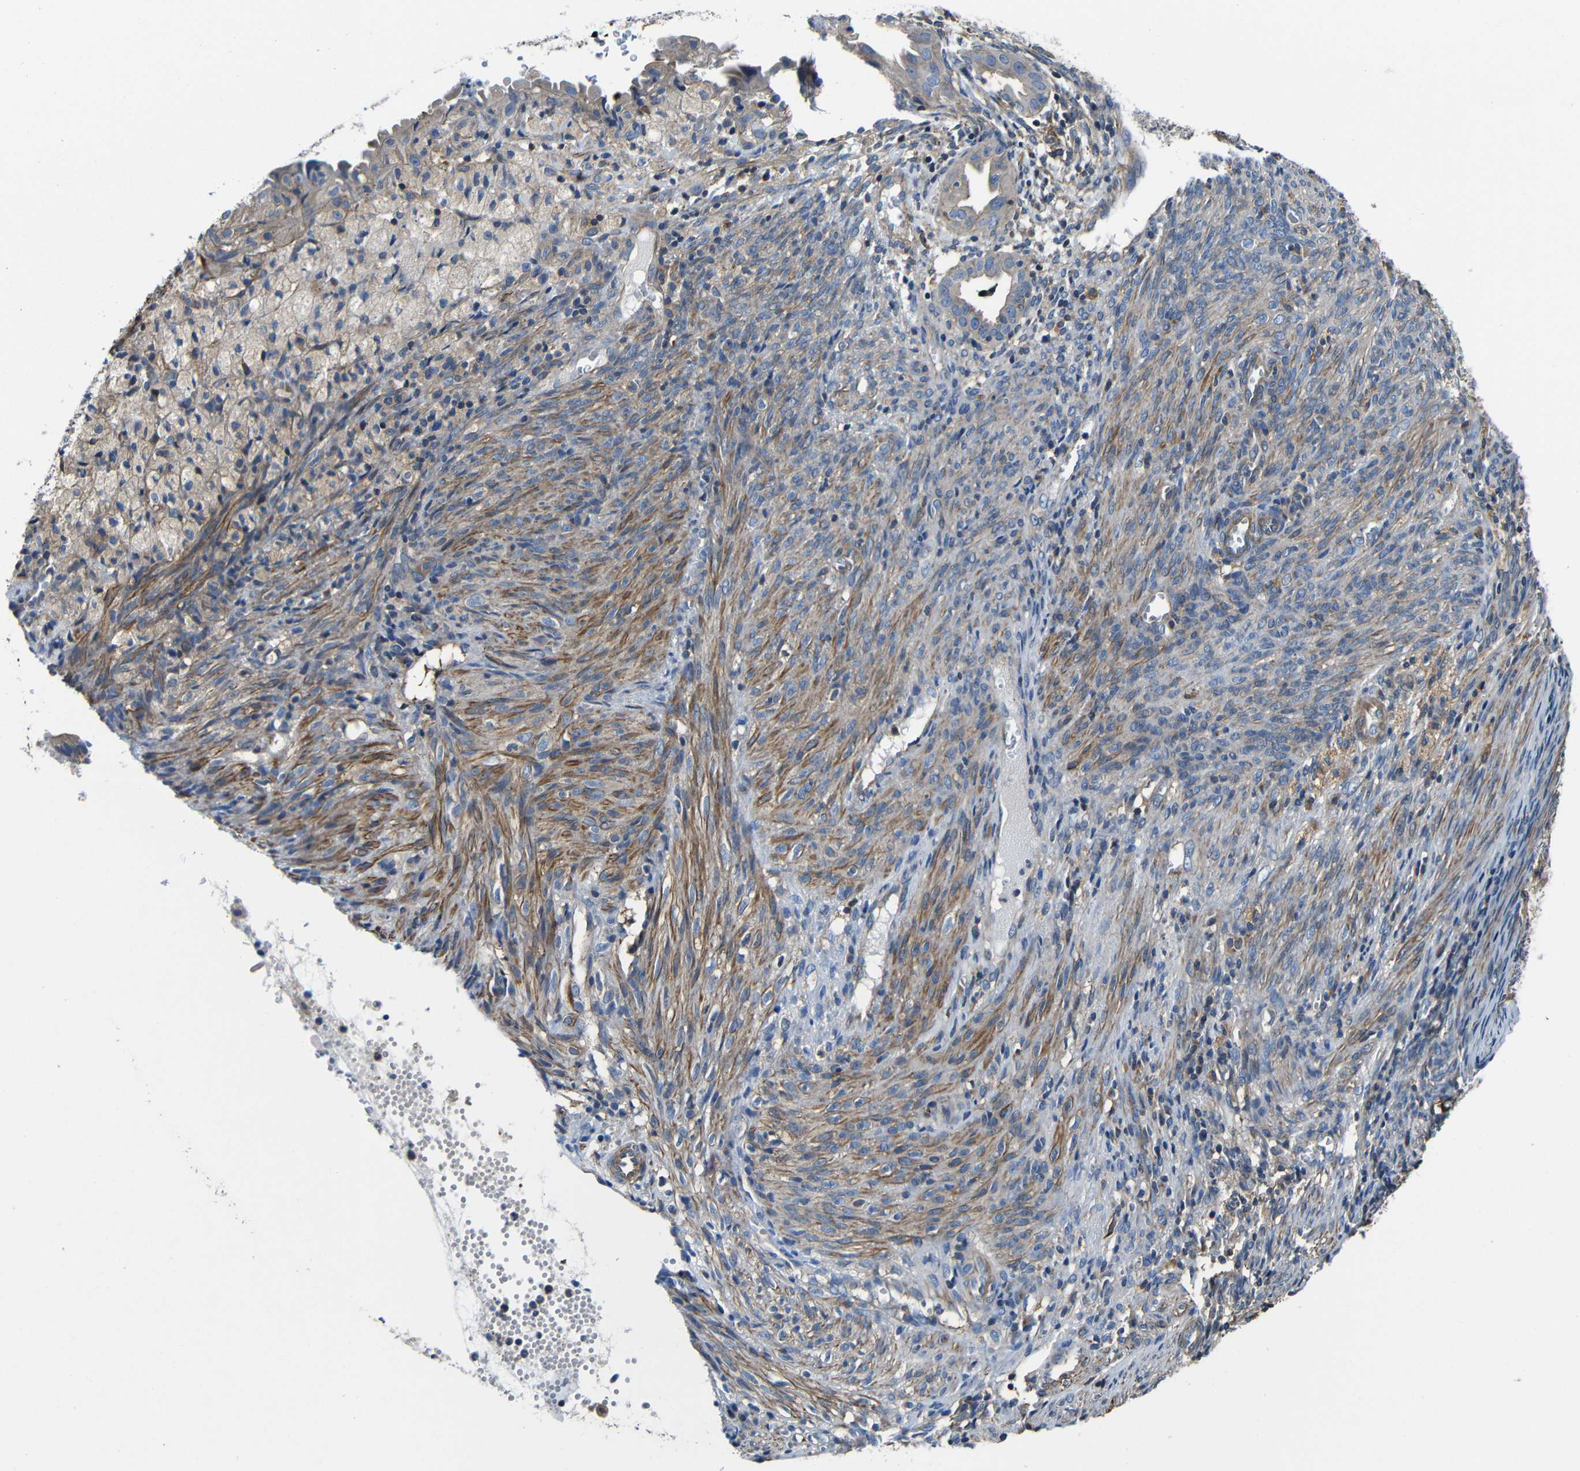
{"staining": {"intensity": "moderate", "quantity": ">75%", "location": "cytoplasmic/membranous"}, "tissue": "cervical cancer", "cell_type": "Tumor cells", "image_type": "cancer", "snomed": [{"axis": "morphology", "description": "Normal tissue, NOS"}, {"axis": "morphology", "description": "Adenocarcinoma, NOS"}, {"axis": "topography", "description": "Cervix"}, {"axis": "topography", "description": "Endometrium"}], "caption": "Protein staining exhibits moderate cytoplasmic/membranous expression in about >75% of tumor cells in cervical cancer (adenocarcinoma).", "gene": "GDI1", "patient": {"sex": "female", "age": 86}}